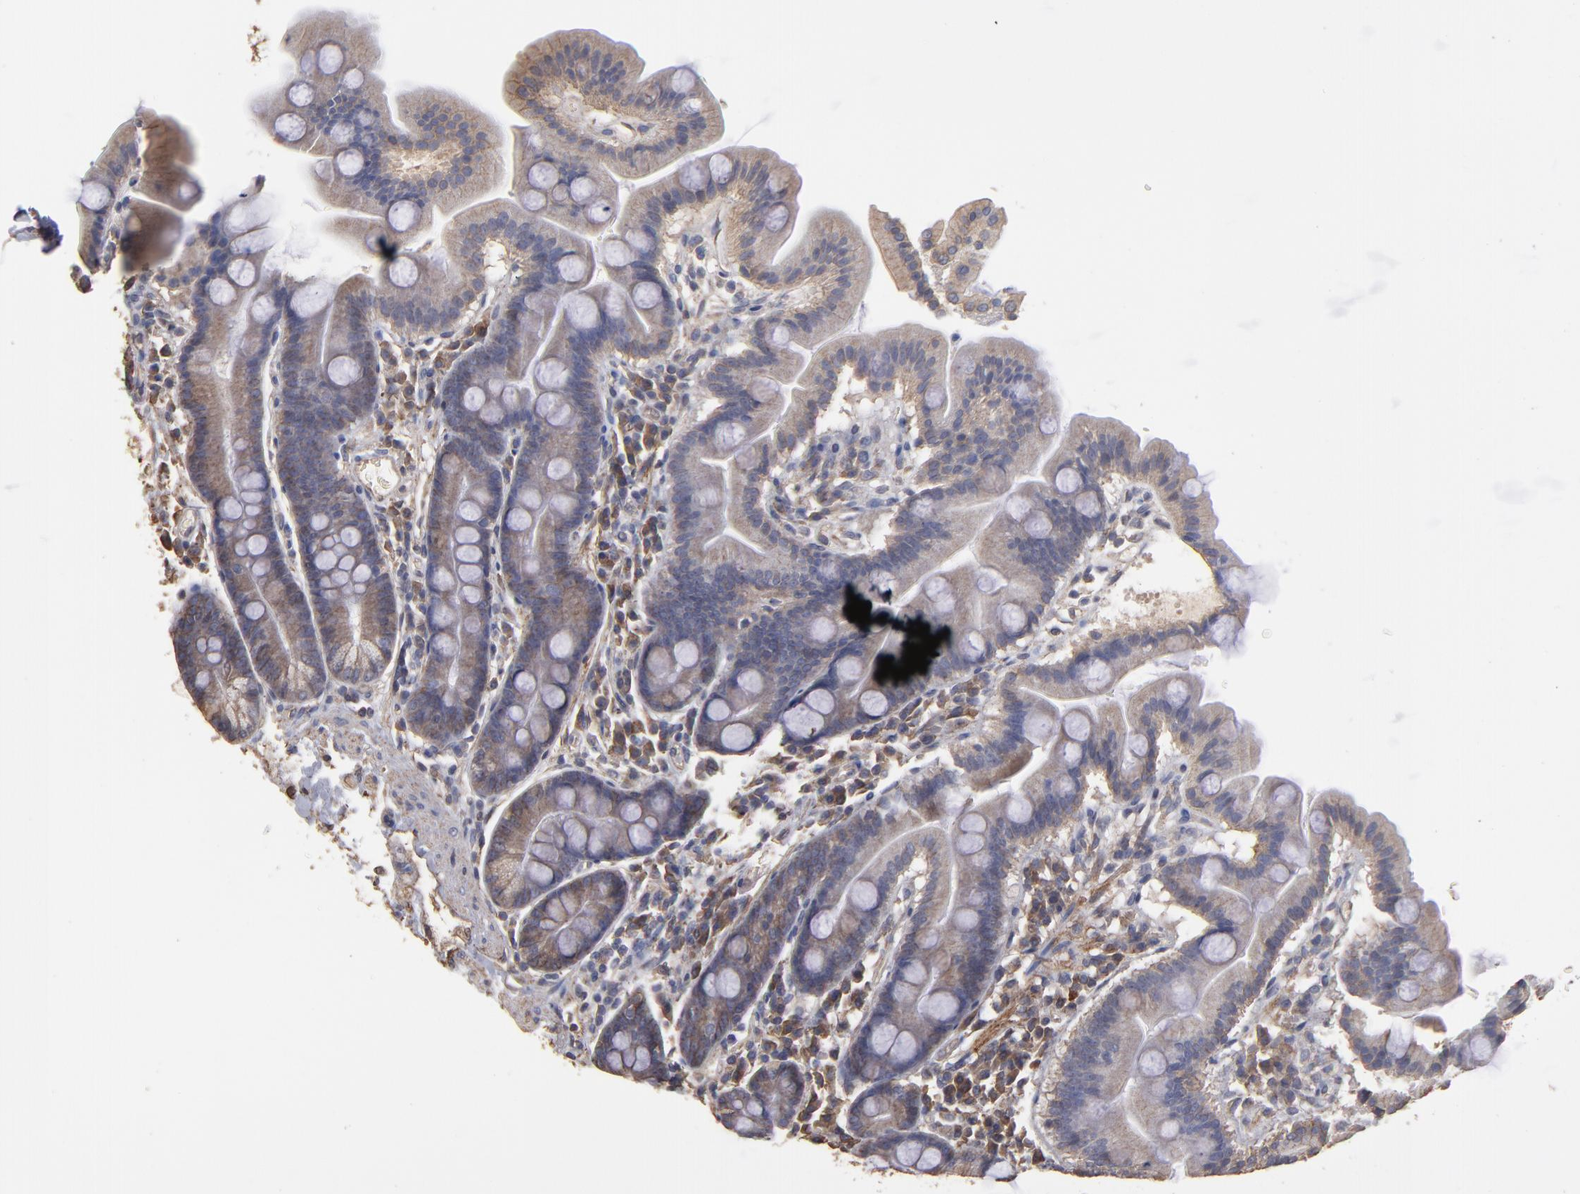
{"staining": {"intensity": "weak", "quantity": ">75%", "location": "cytoplasmic/membranous"}, "tissue": "duodenum", "cell_type": "Glandular cells", "image_type": "normal", "snomed": [{"axis": "morphology", "description": "Normal tissue, NOS"}, {"axis": "topography", "description": "Duodenum"}], "caption": "This image shows immunohistochemistry (IHC) staining of unremarkable human duodenum, with low weak cytoplasmic/membranous positivity in about >75% of glandular cells.", "gene": "DMD", "patient": {"sex": "male", "age": 50}}